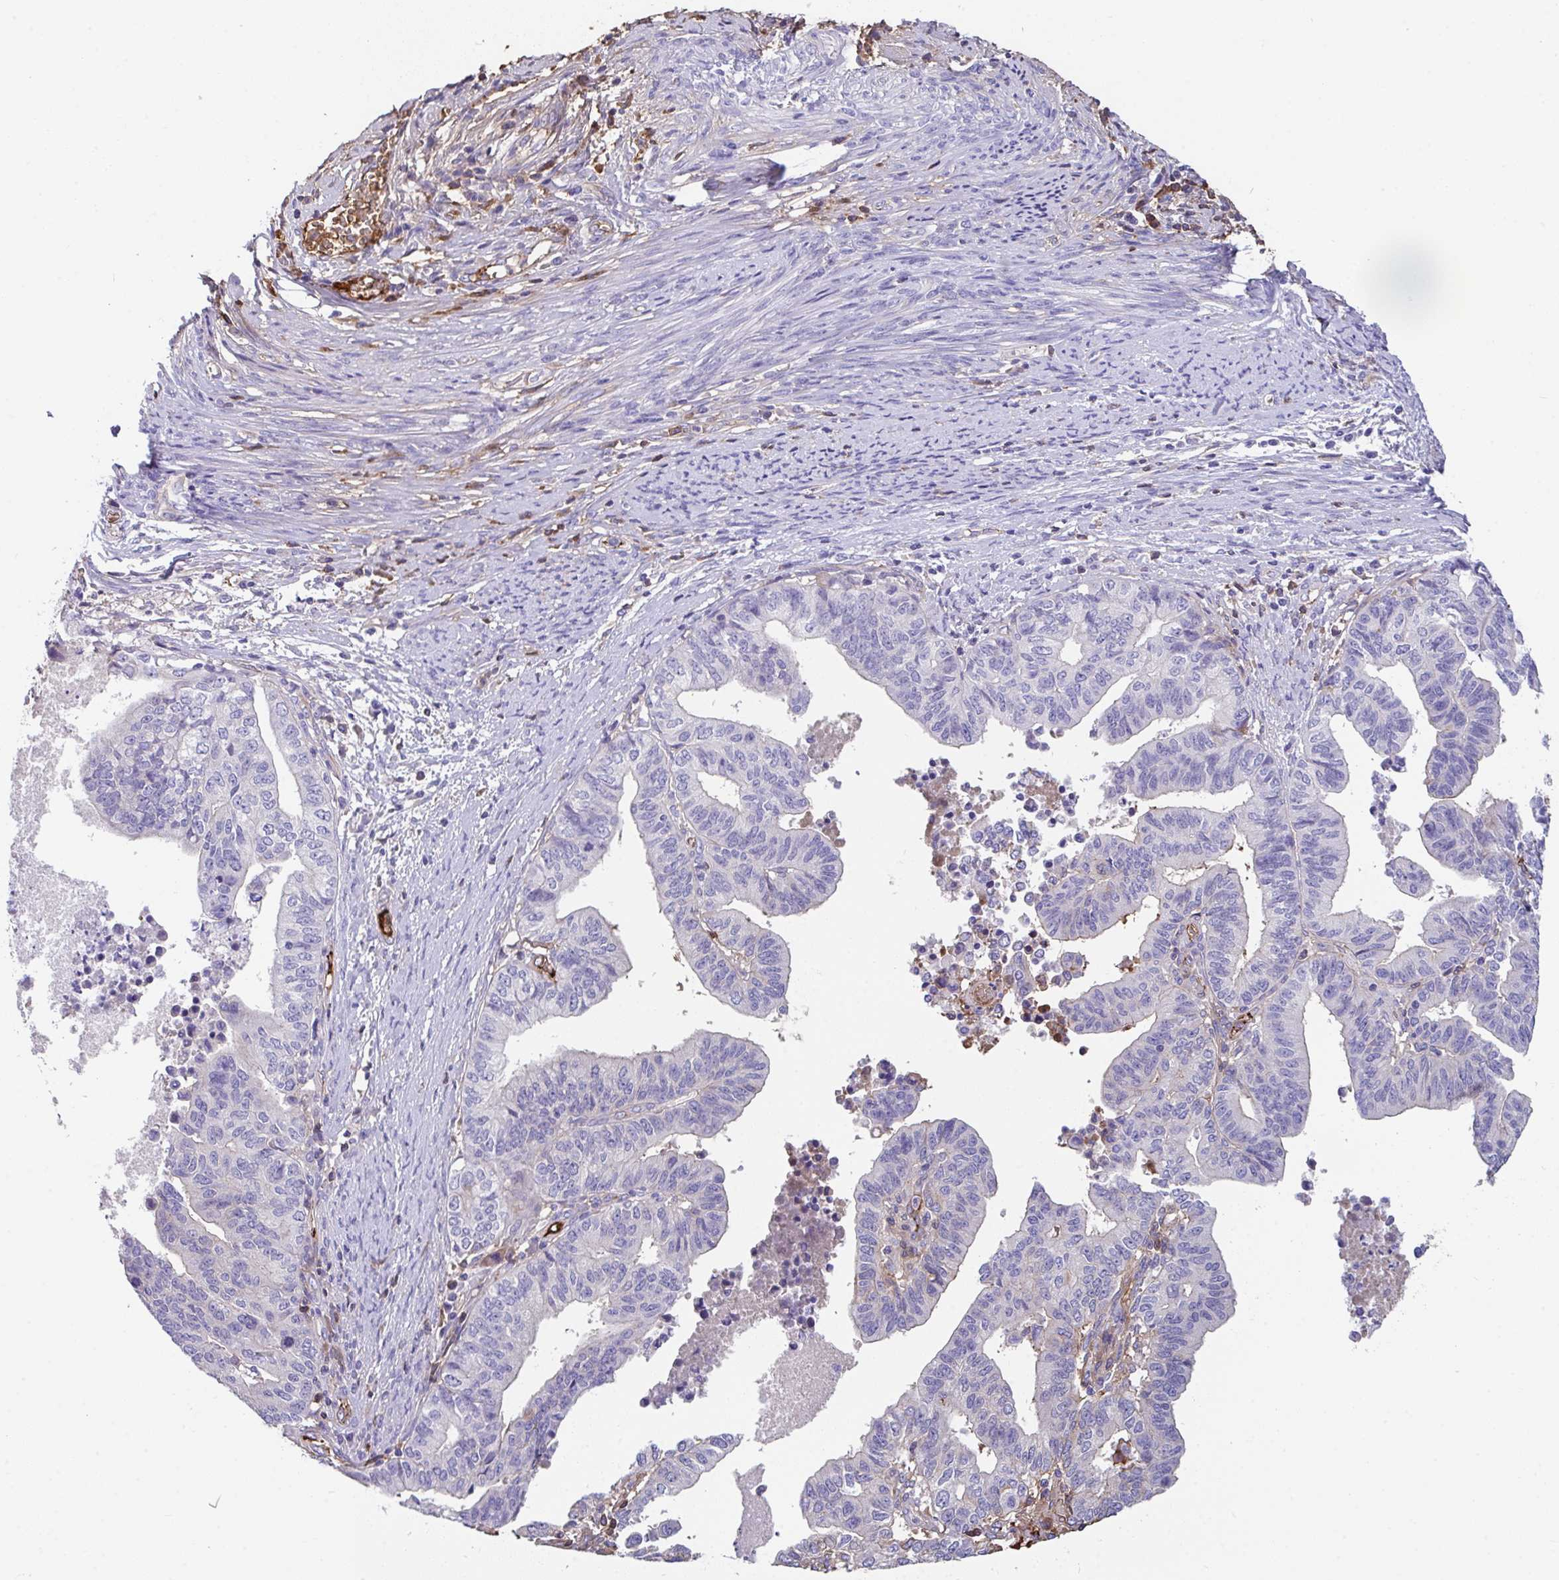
{"staining": {"intensity": "negative", "quantity": "none", "location": "none"}, "tissue": "endometrial cancer", "cell_type": "Tumor cells", "image_type": "cancer", "snomed": [{"axis": "morphology", "description": "Adenocarcinoma, NOS"}, {"axis": "topography", "description": "Endometrium"}], "caption": "IHC image of adenocarcinoma (endometrial) stained for a protein (brown), which shows no expression in tumor cells. (Brightfield microscopy of DAB immunohistochemistry (IHC) at high magnification).", "gene": "ZNF813", "patient": {"sex": "female", "age": 65}}